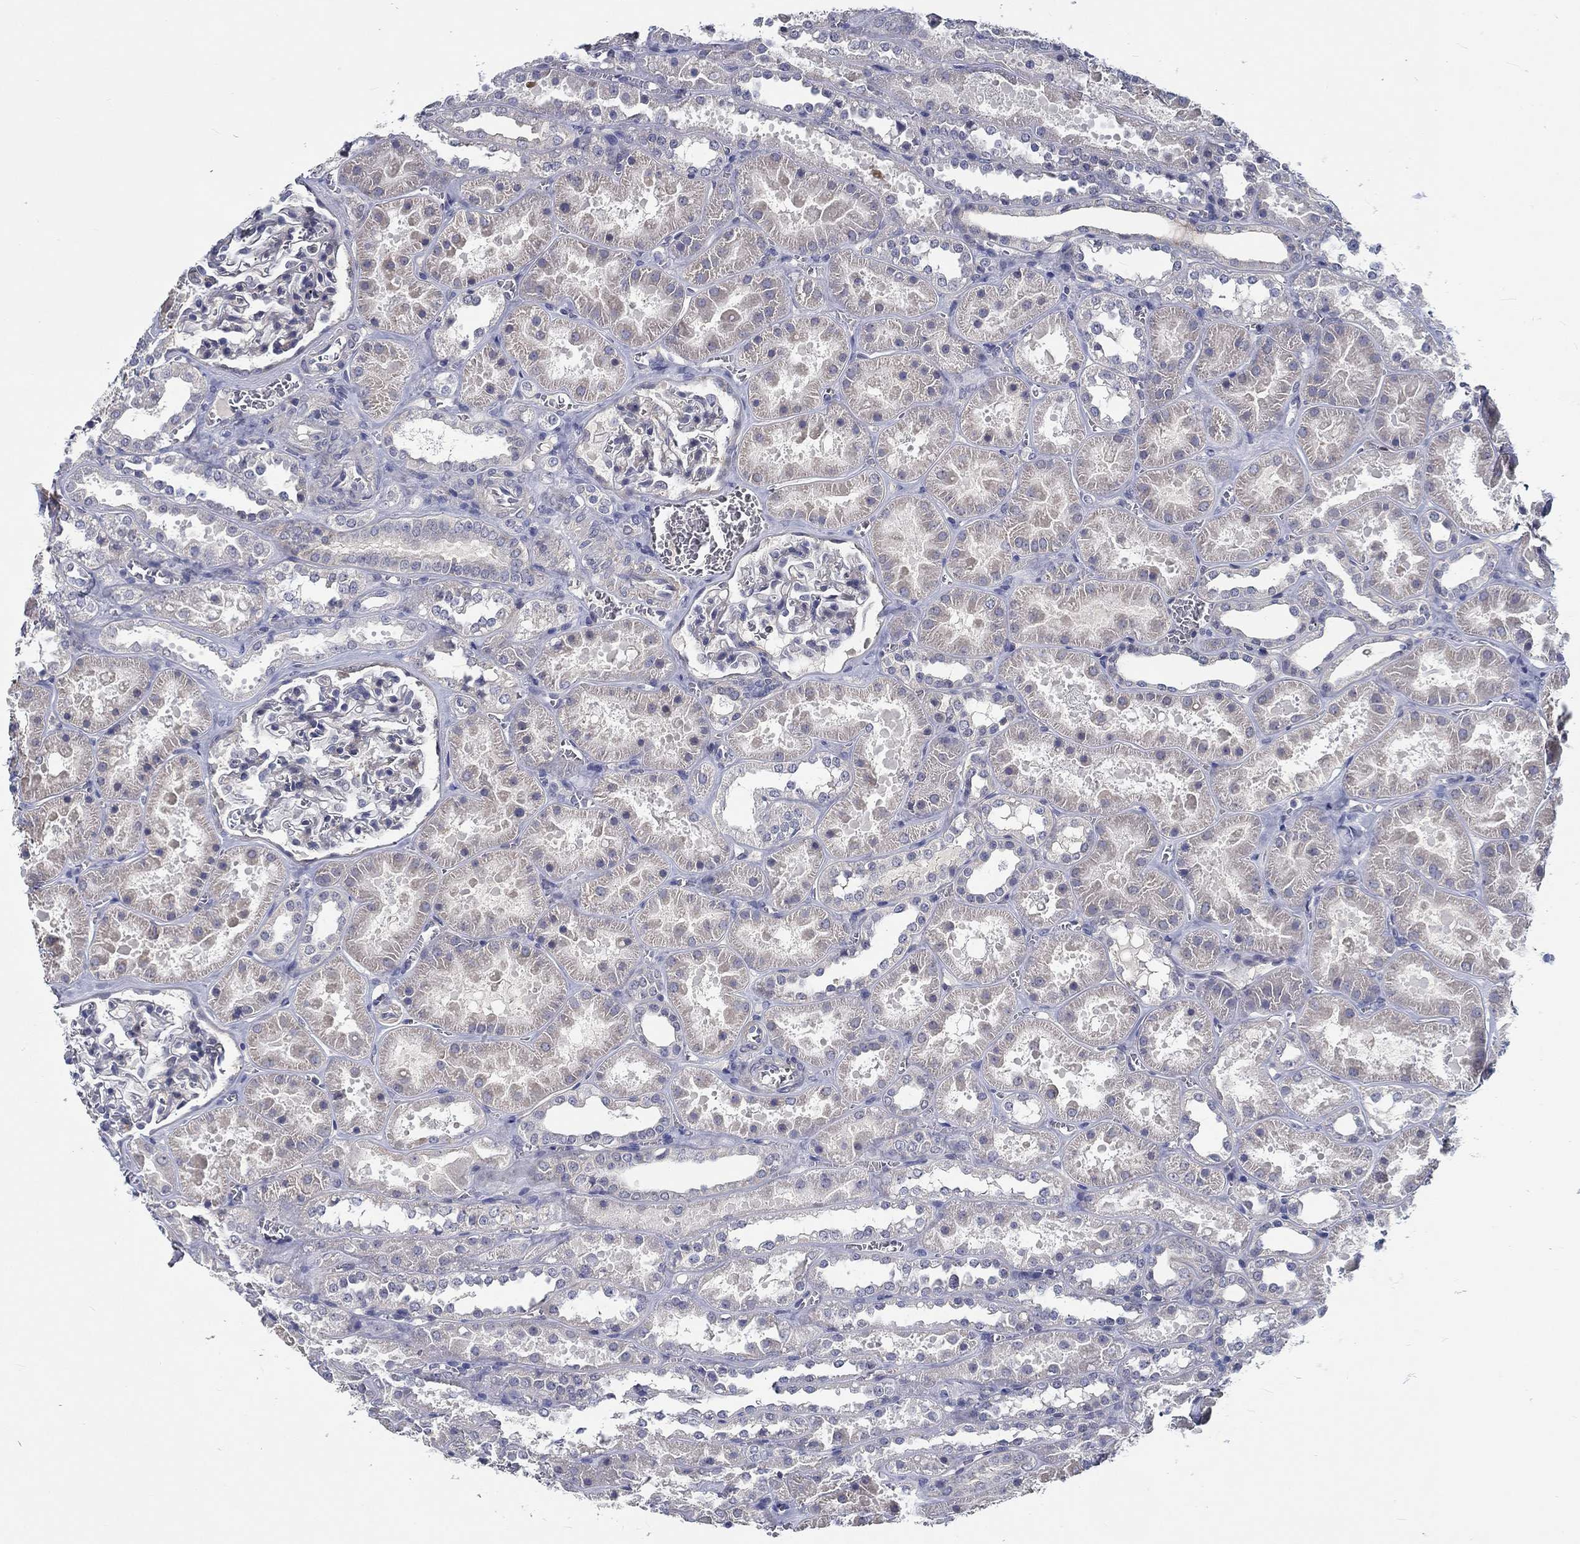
{"staining": {"intensity": "negative", "quantity": "none", "location": "none"}, "tissue": "kidney", "cell_type": "Cells in glomeruli", "image_type": "normal", "snomed": [{"axis": "morphology", "description": "Normal tissue, NOS"}, {"axis": "topography", "description": "Kidney"}], "caption": "IHC photomicrograph of normal human kidney stained for a protein (brown), which exhibits no positivity in cells in glomeruli.", "gene": "MYBPC1", "patient": {"sex": "female", "age": 41}}